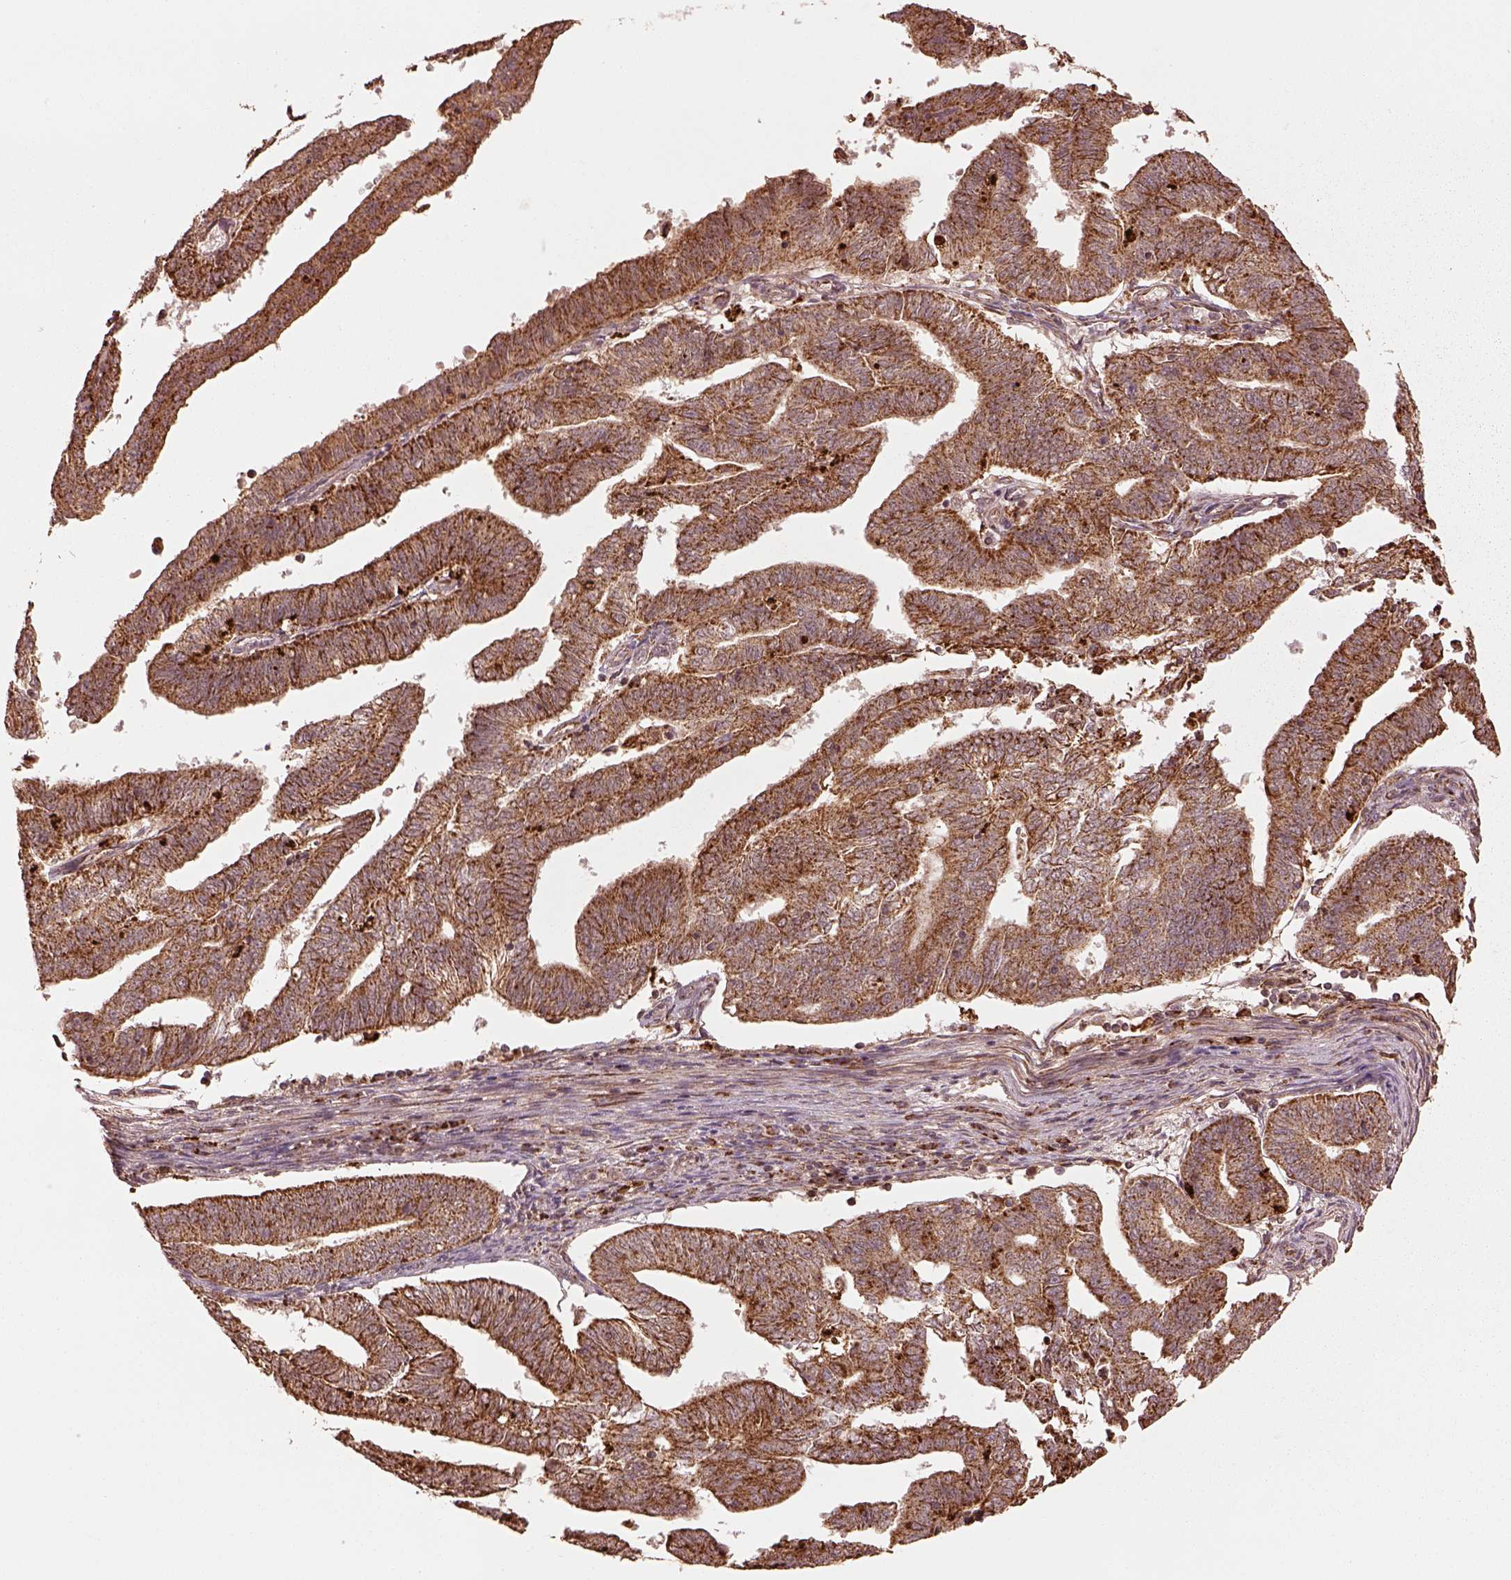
{"staining": {"intensity": "strong", "quantity": ">75%", "location": "cytoplasmic/membranous"}, "tissue": "endometrial cancer", "cell_type": "Tumor cells", "image_type": "cancer", "snomed": [{"axis": "morphology", "description": "Adenocarcinoma, NOS"}, {"axis": "topography", "description": "Endometrium"}], "caption": "An immunohistochemistry (IHC) micrograph of tumor tissue is shown. Protein staining in brown shows strong cytoplasmic/membranous positivity in adenocarcinoma (endometrial) within tumor cells.", "gene": "SEL1L3", "patient": {"sex": "female", "age": 82}}